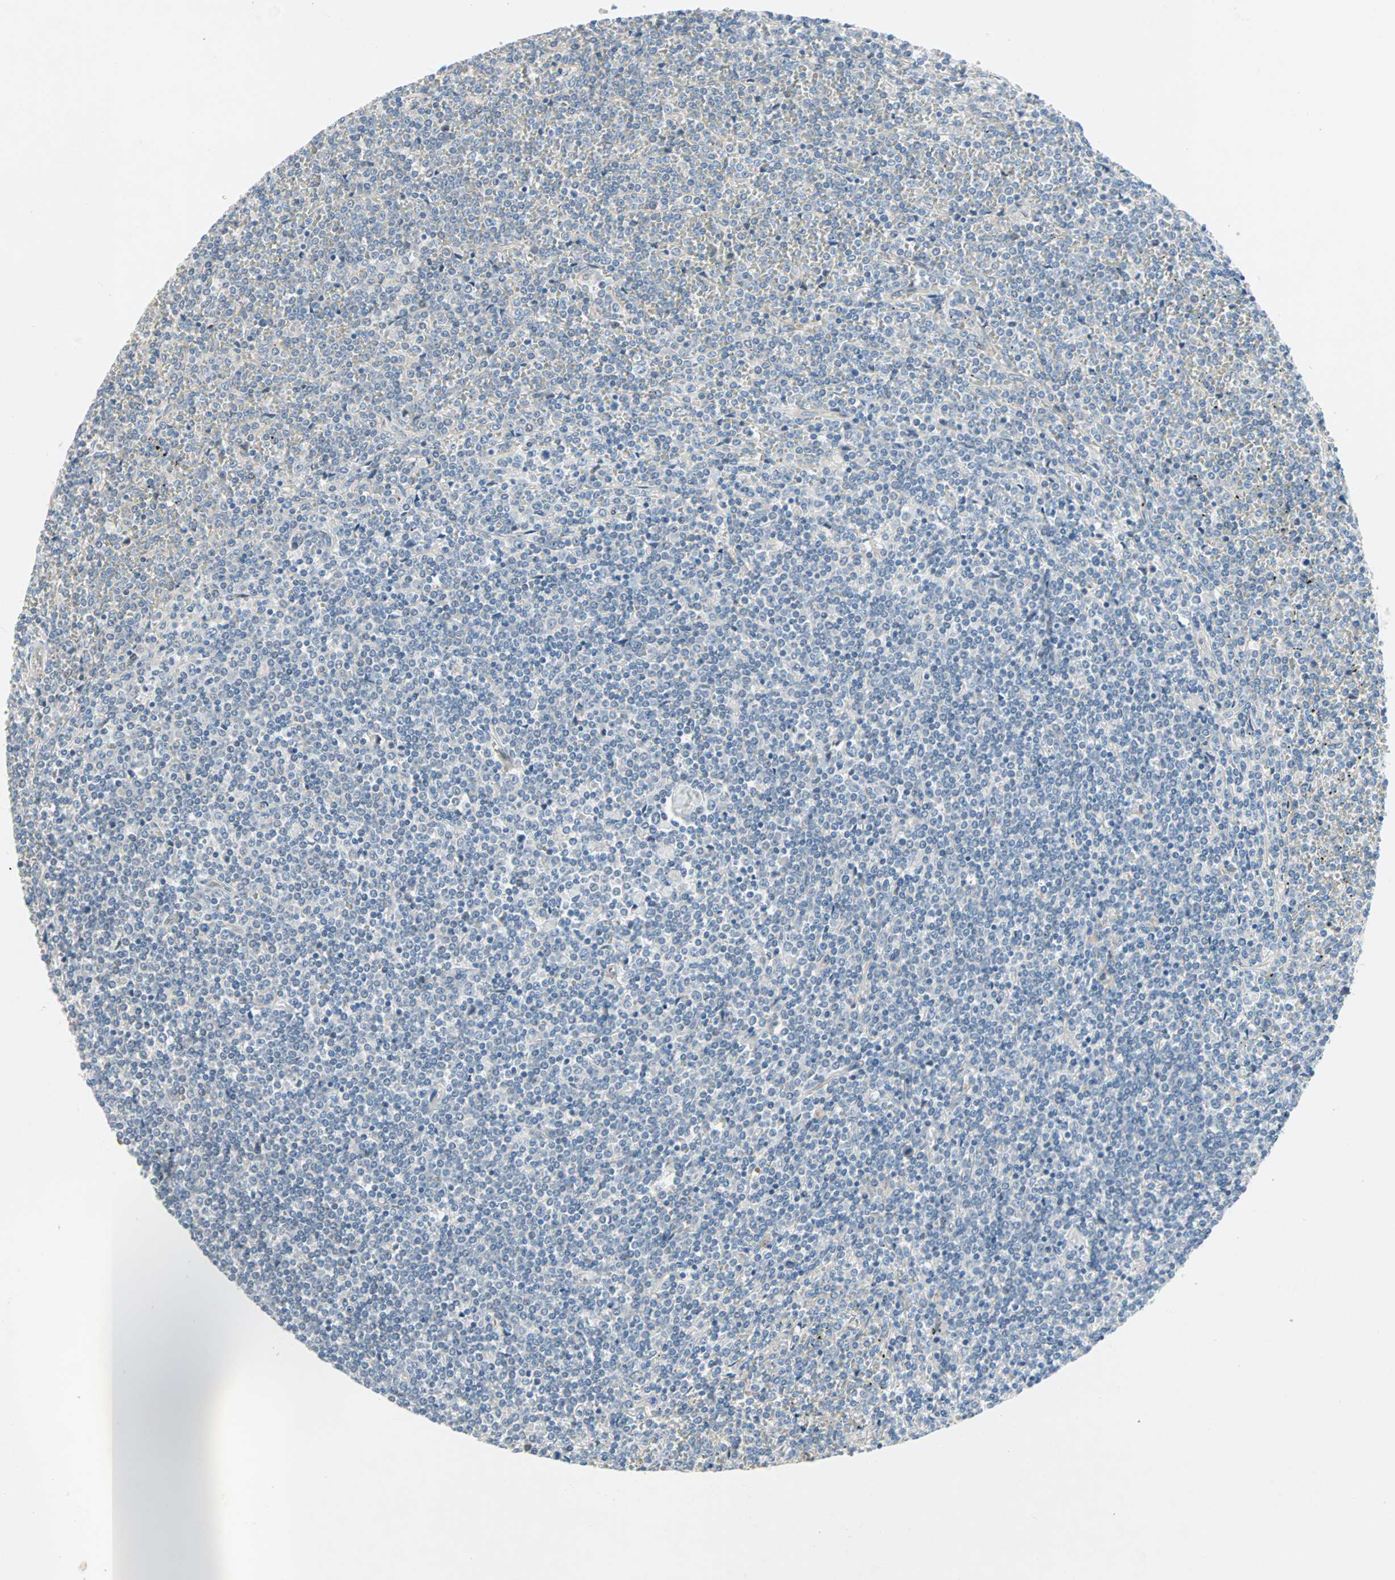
{"staining": {"intensity": "negative", "quantity": "none", "location": "none"}, "tissue": "lymphoma", "cell_type": "Tumor cells", "image_type": "cancer", "snomed": [{"axis": "morphology", "description": "Malignant lymphoma, non-Hodgkin's type, Low grade"}, {"axis": "topography", "description": "Spleen"}], "caption": "There is no significant staining in tumor cells of low-grade malignant lymphoma, non-Hodgkin's type.", "gene": "CAND2", "patient": {"sex": "female", "age": 19}}